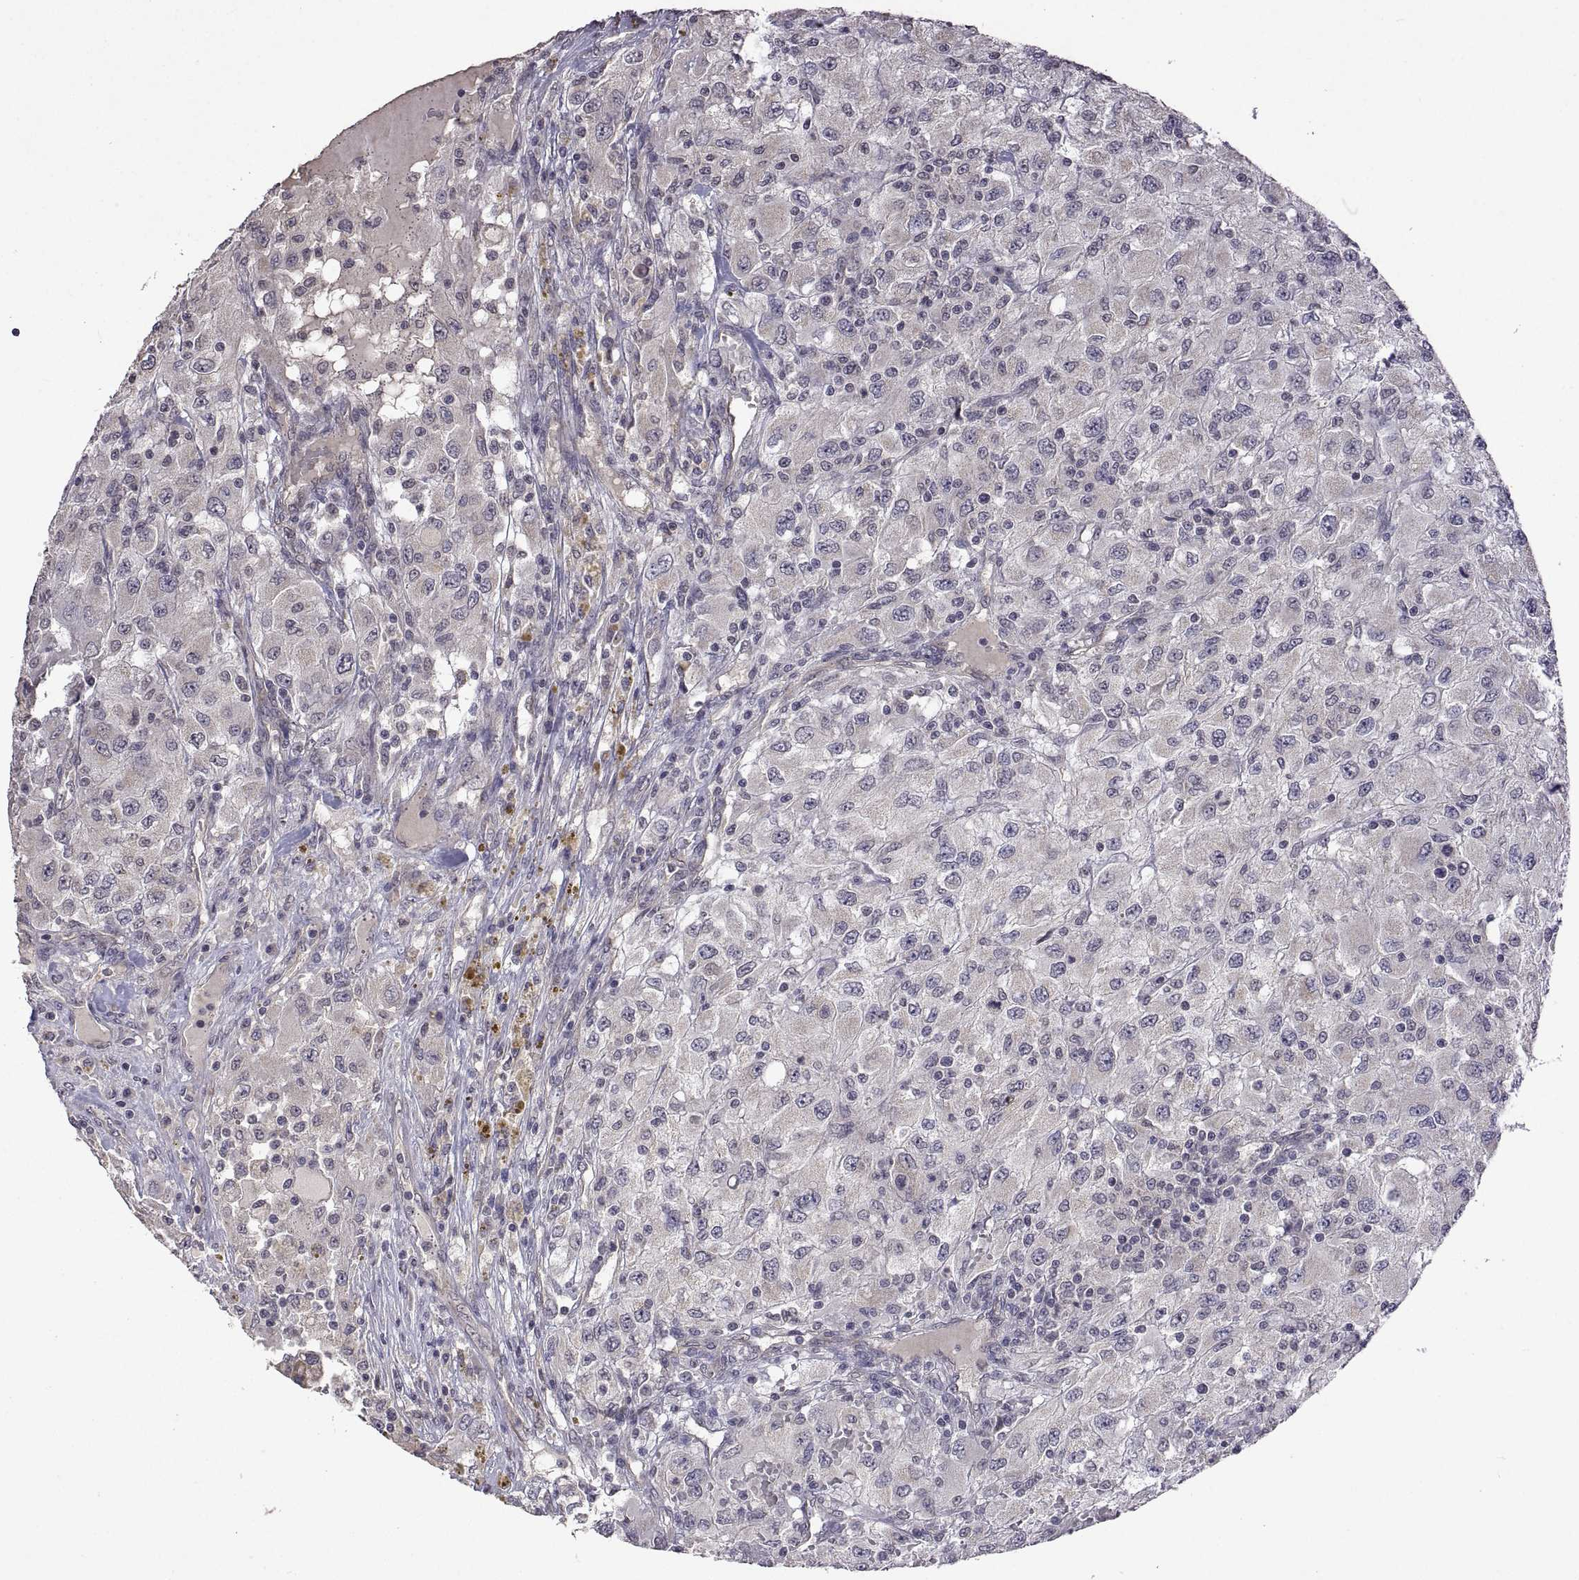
{"staining": {"intensity": "negative", "quantity": "none", "location": "none"}, "tissue": "renal cancer", "cell_type": "Tumor cells", "image_type": "cancer", "snomed": [{"axis": "morphology", "description": "Adenocarcinoma, NOS"}, {"axis": "topography", "description": "Kidney"}], "caption": "An immunohistochemistry (IHC) micrograph of adenocarcinoma (renal) is shown. There is no staining in tumor cells of adenocarcinoma (renal).", "gene": "LAMA1", "patient": {"sex": "female", "age": 67}}